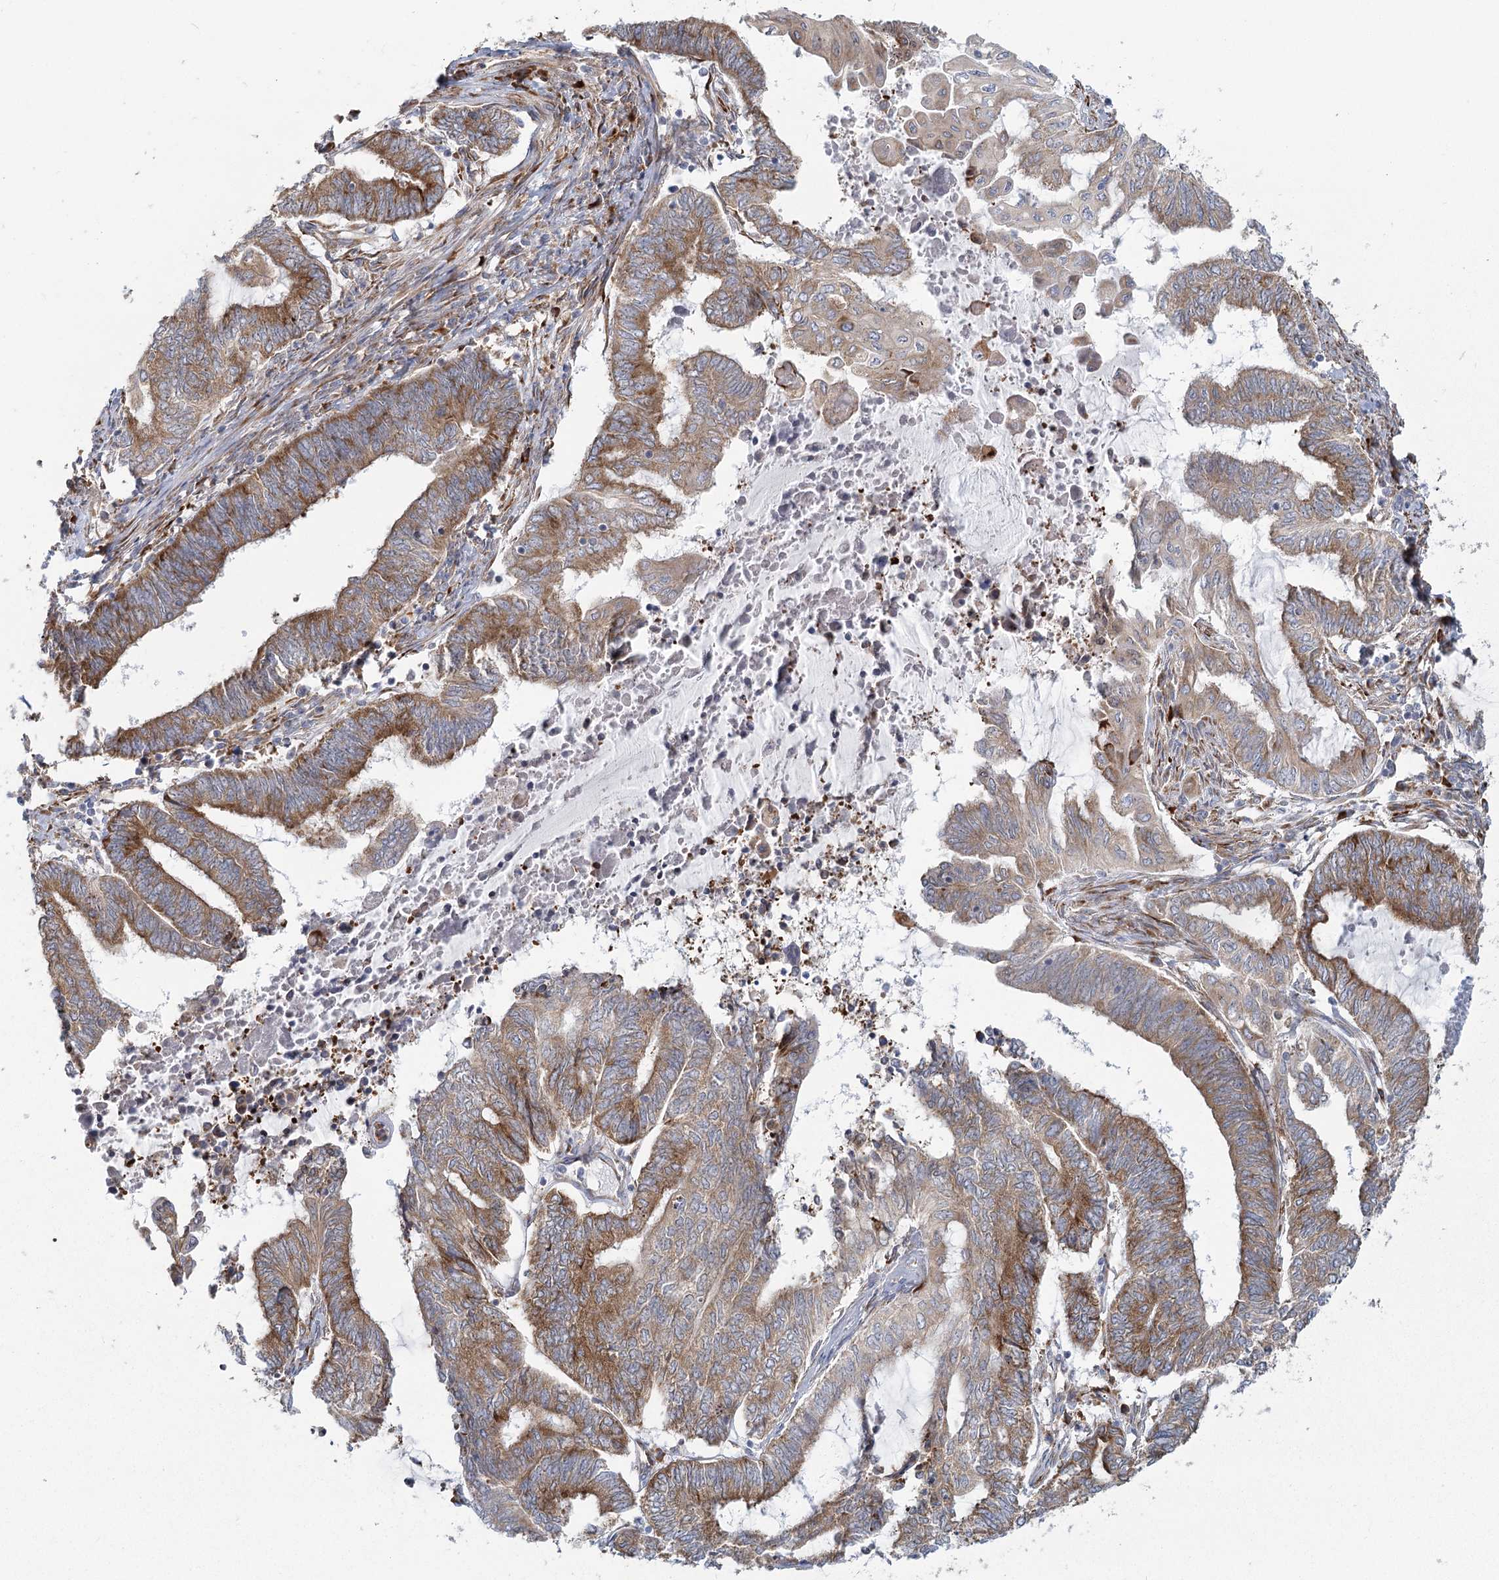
{"staining": {"intensity": "moderate", "quantity": ">75%", "location": "cytoplasmic/membranous"}, "tissue": "endometrial cancer", "cell_type": "Tumor cells", "image_type": "cancer", "snomed": [{"axis": "morphology", "description": "Adenocarcinoma, NOS"}, {"axis": "topography", "description": "Uterus"}, {"axis": "topography", "description": "Endometrium"}], "caption": "Endometrial cancer tissue shows moderate cytoplasmic/membranous positivity in about >75% of tumor cells", "gene": "HARS2", "patient": {"sex": "female", "age": 70}}